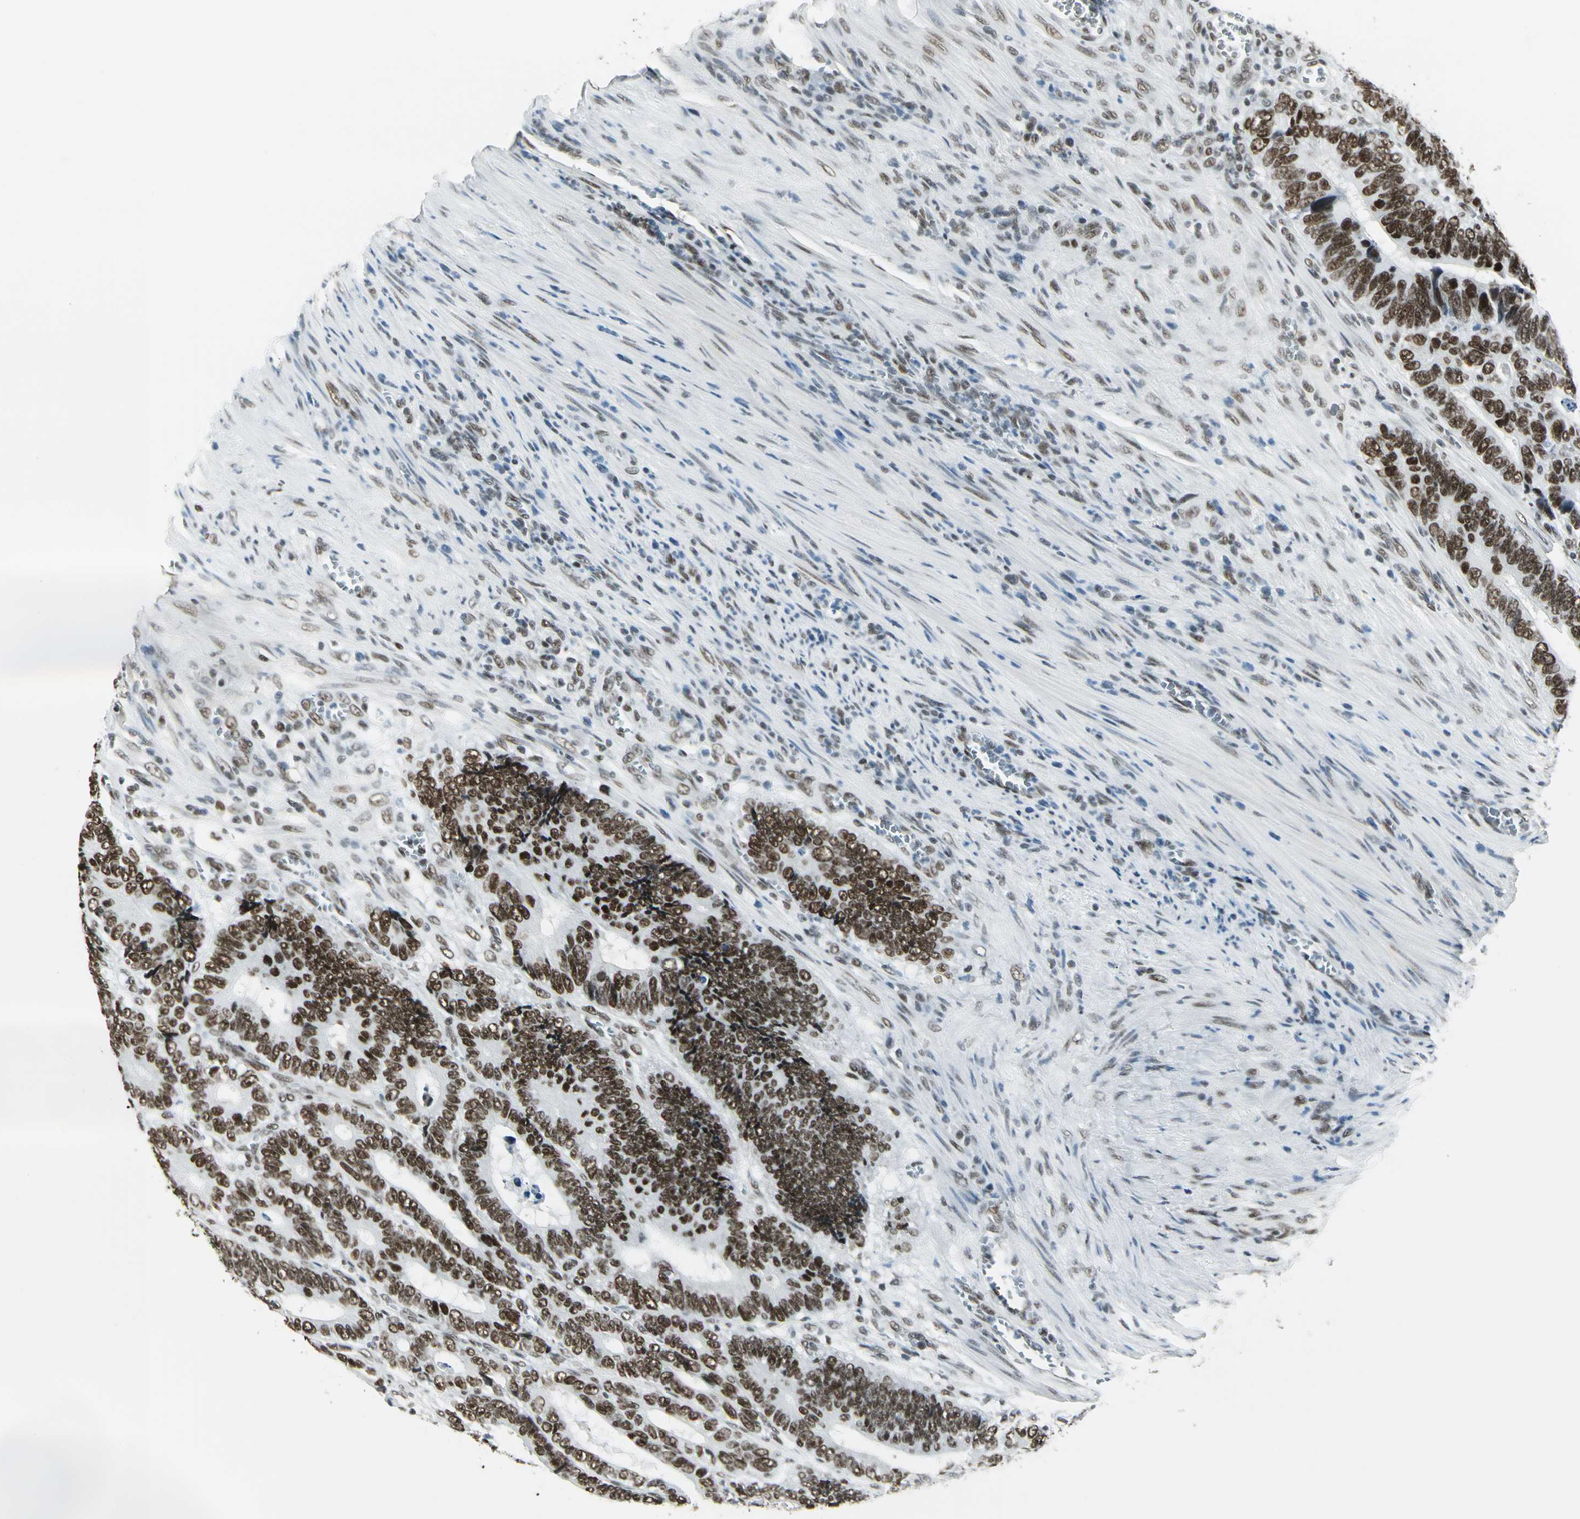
{"staining": {"intensity": "strong", "quantity": ">75%", "location": "nuclear"}, "tissue": "colorectal cancer", "cell_type": "Tumor cells", "image_type": "cancer", "snomed": [{"axis": "morphology", "description": "Adenocarcinoma, NOS"}, {"axis": "topography", "description": "Colon"}], "caption": "Human colorectal cancer (adenocarcinoma) stained for a protein (brown) displays strong nuclear positive staining in approximately >75% of tumor cells.", "gene": "ADNP", "patient": {"sex": "male", "age": 72}}